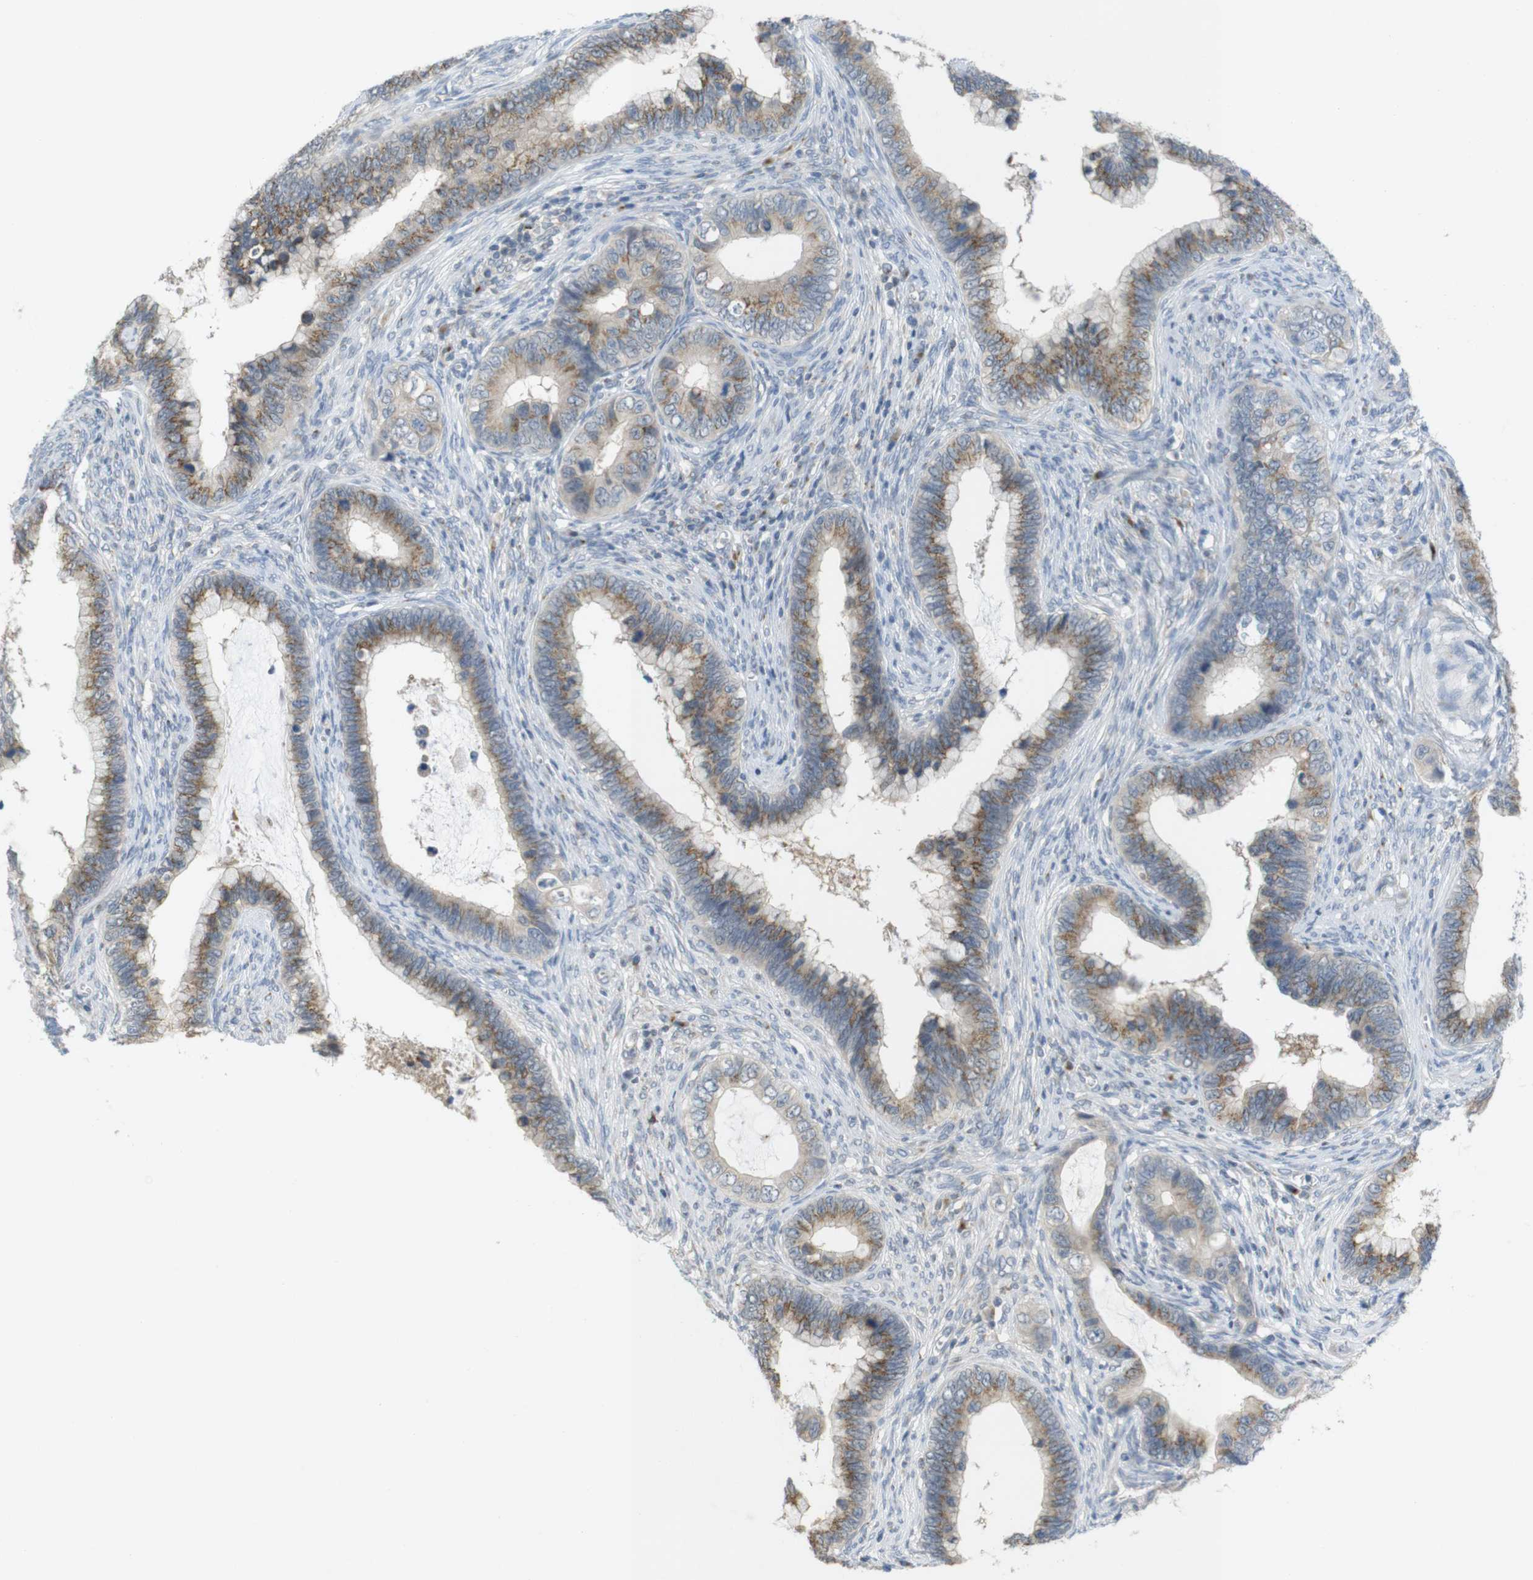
{"staining": {"intensity": "moderate", "quantity": ">75%", "location": "cytoplasmic/membranous"}, "tissue": "cervical cancer", "cell_type": "Tumor cells", "image_type": "cancer", "snomed": [{"axis": "morphology", "description": "Adenocarcinoma, NOS"}, {"axis": "topography", "description": "Cervix"}], "caption": "A brown stain highlights moderate cytoplasmic/membranous expression of a protein in human cervical cancer tumor cells.", "gene": "YIPF3", "patient": {"sex": "female", "age": 44}}